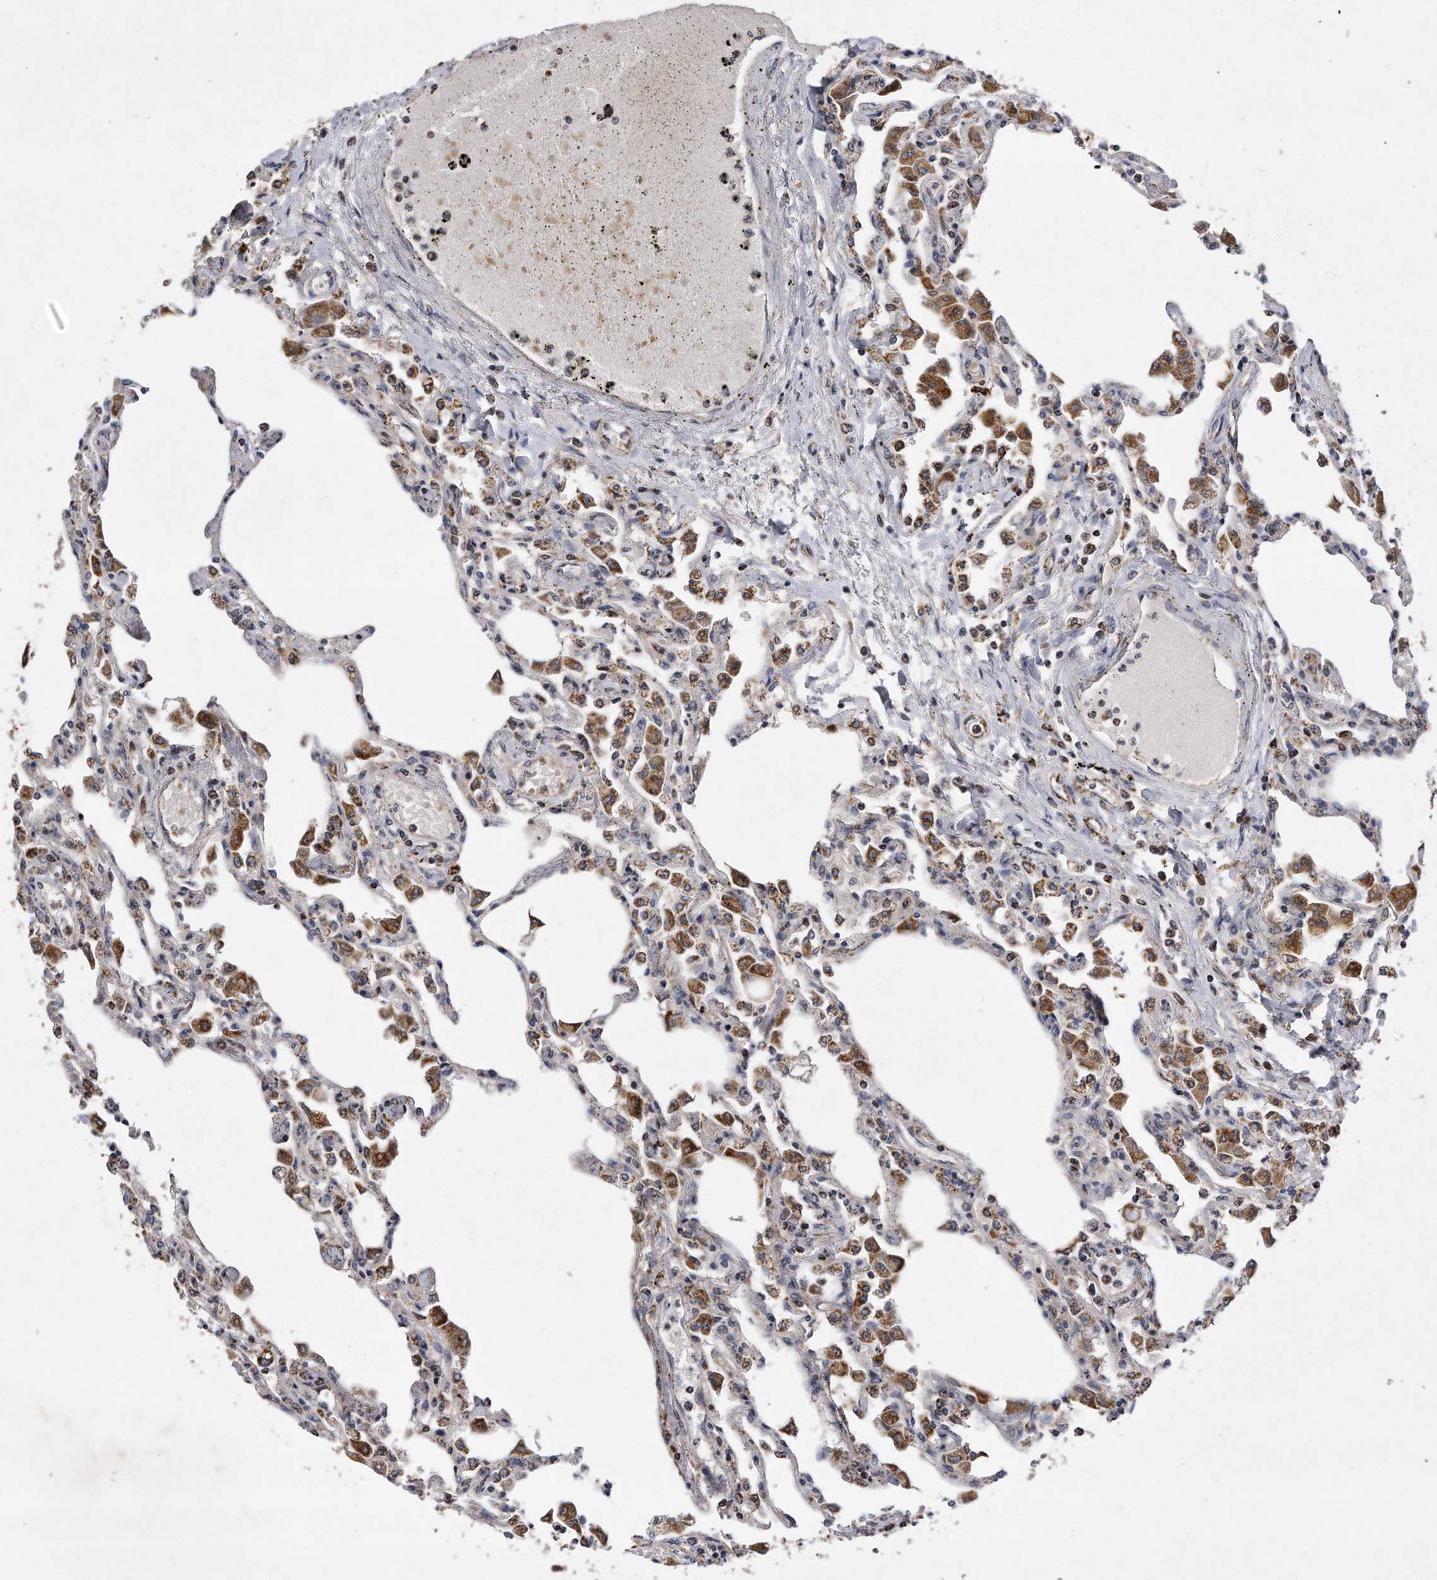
{"staining": {"intensity": "moderate", "quantity": "<25%", "location": "cytoplasmic/membranous"}, "tissue": "lung", "cell_type": "Alveolar cells", "image_type": "normal", "snomed": [{"axis": "morphology", "description": "Normal tissue, NOS"}, {"axis": "topography", "description": "Bronchus"}, {"axis": "topography", "description": "Lung"}], "caption": "Immunohistochemistry (IHC) photomicrograph of unremarkable lung: lung stained using immunohistochemistry shows low levels of moderate protein expression localized specifically in the cytoplasmic/membranous of alveolar cells, appearing as a cytoplasmic/membranous brown color.", "gene": "PPP5C", "patient": {"sex": "female", "age": 49}}